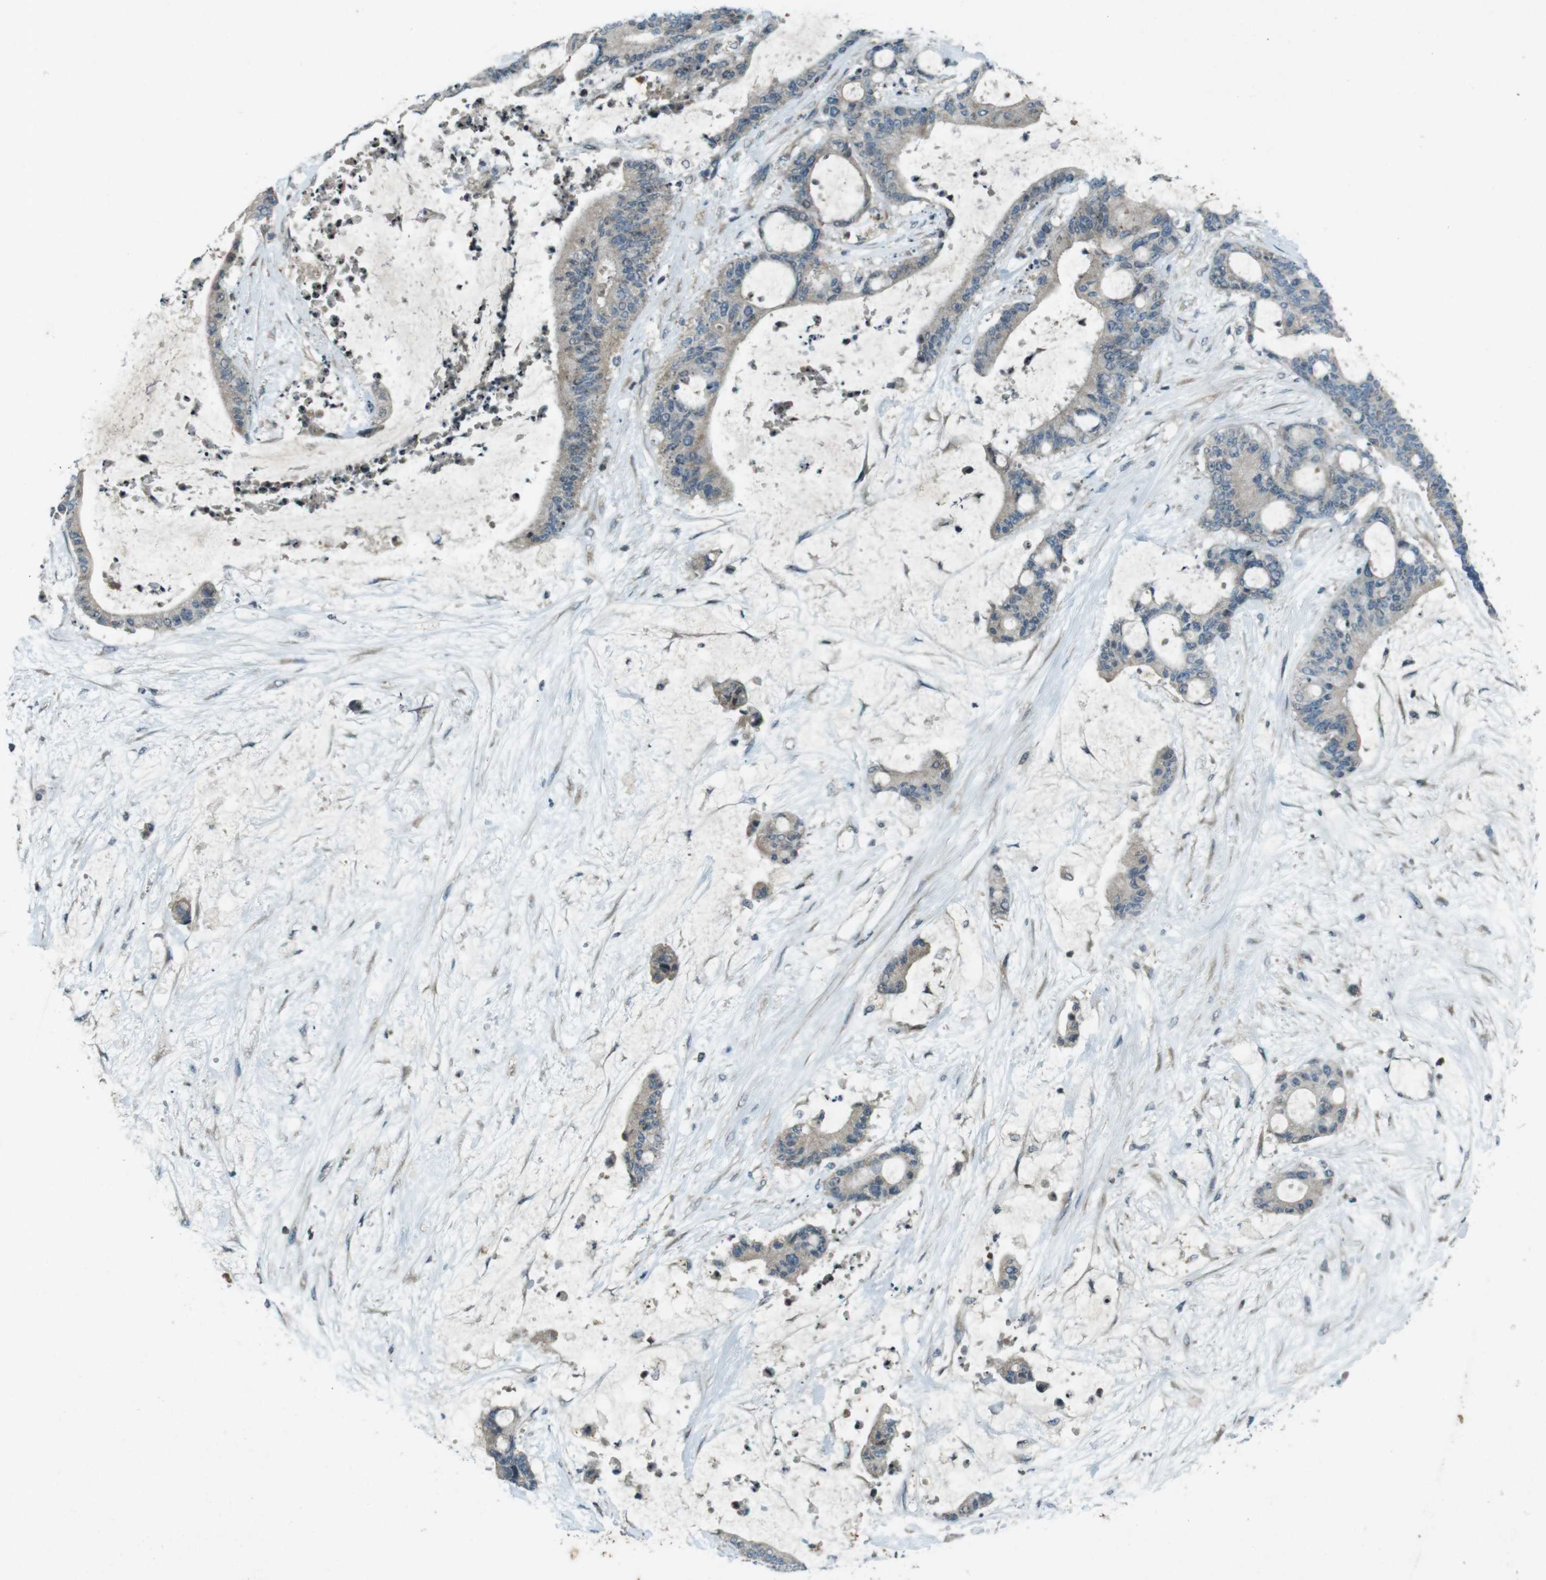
{"staining": {"intensity": "weak", "quantity": "<25%", "location": "cytoplasmic/membranous"}, "tissue": "liver cancer", "cell_type": "Tumor cells", "image_type": "cancer", "snomed": [{"axis": "morphology", "description": "Cholangiocarcinoma"}, {"axis": "topography", "description": "Liver"}], "caption": "Protein analysis of cholangiocarcinoma (liver) displays no significant positivity in tumor cells.", "gene": "ZYX", "patient": {"sex": "female", "age": 73}}